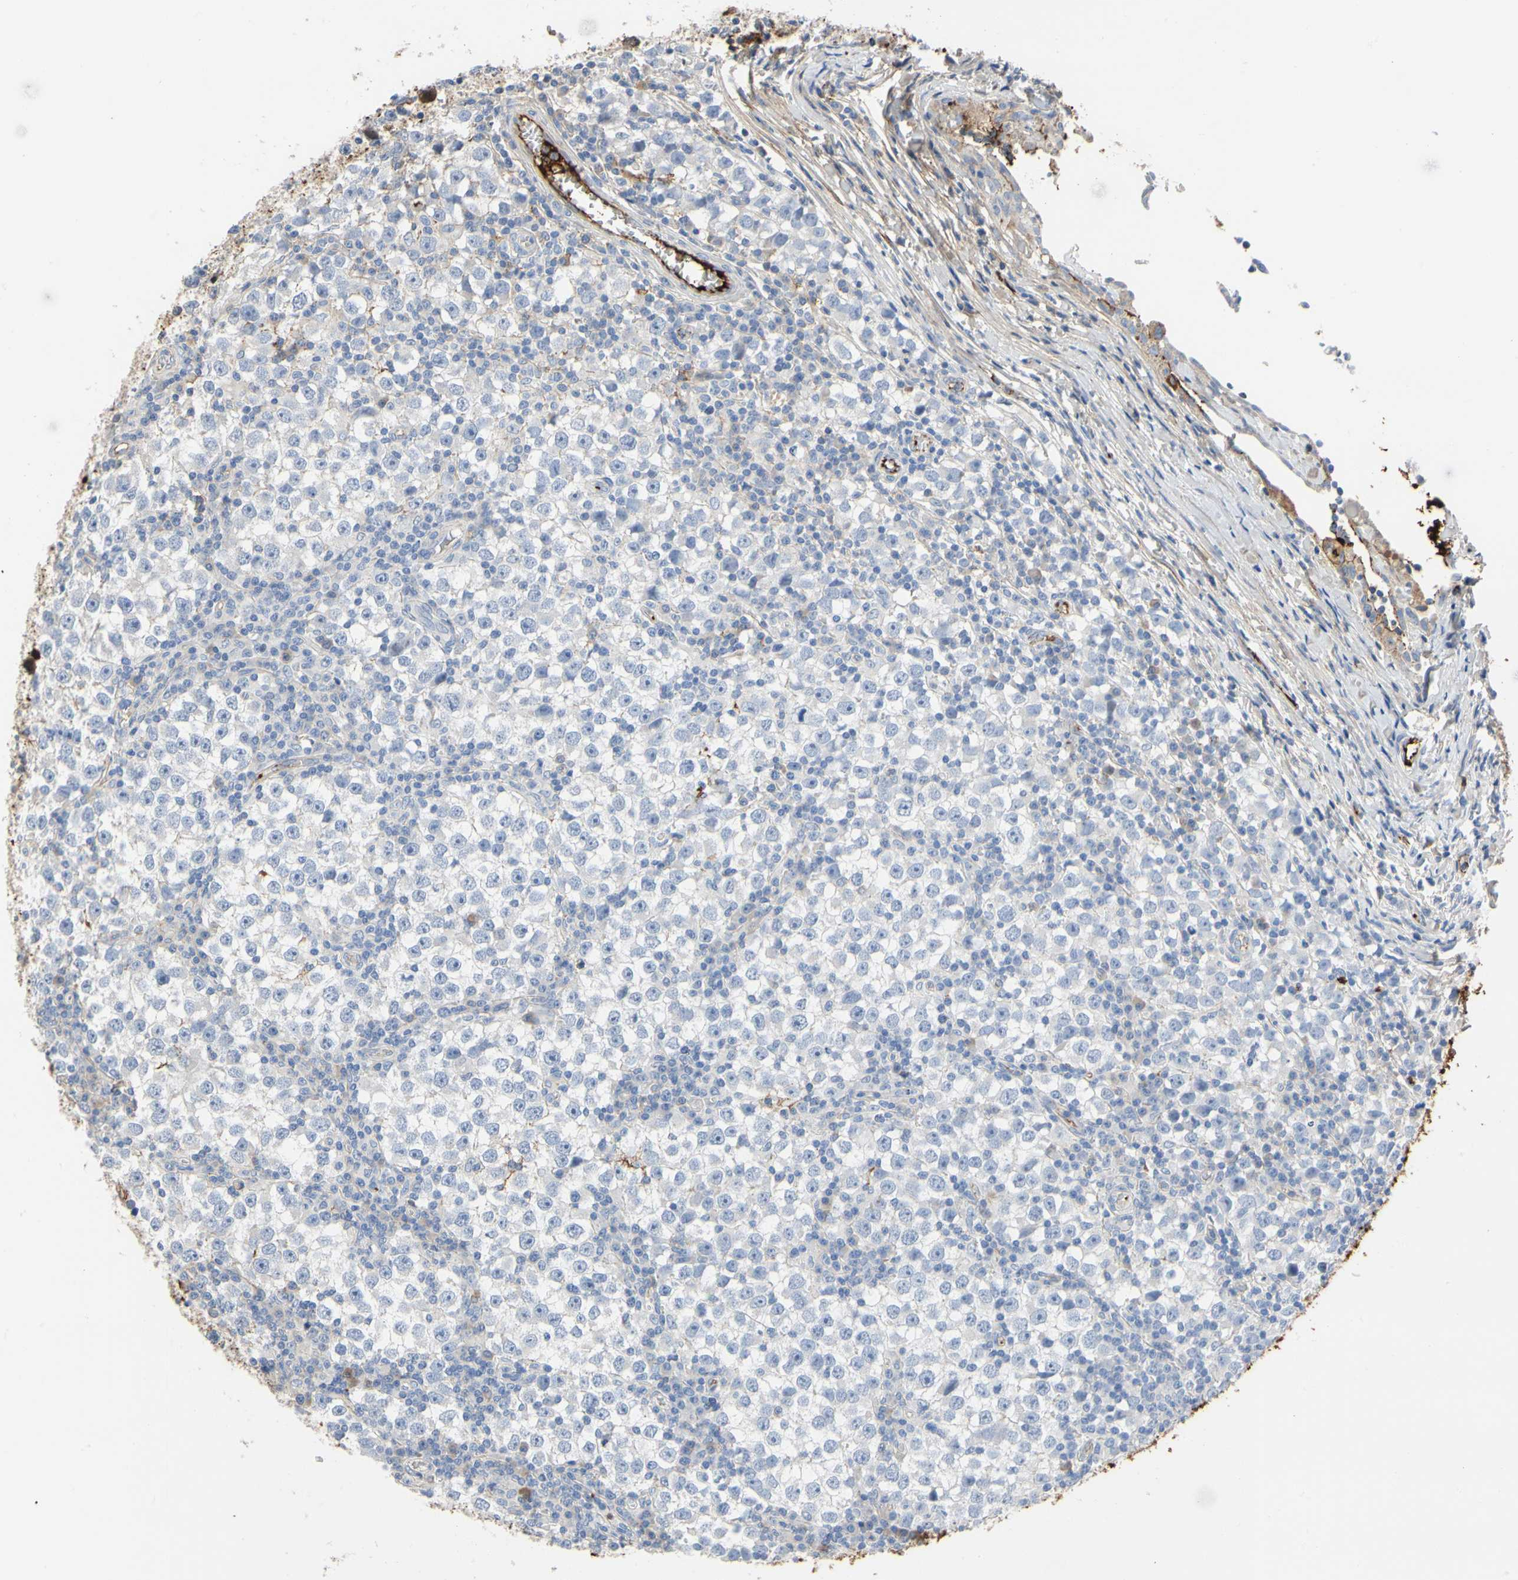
{"staining": {"intensity": "negative", "quantity": "none", "location": "none"}, "tissue": "testis cancer", "cell_type": "Tumor cells", "image_type": "cancer", "snomed": [{"axis": "morphology", "description": "Seminoma, NOS"}, {"axis": "topography", "description": "Testis"}], "caption": "This is an immunohistochemistry histopathology image of testis cancer (seminoma). There is no staining in tumor cells.", "gene": "FGB", "patient": {"sex": "male", "age": 65}}